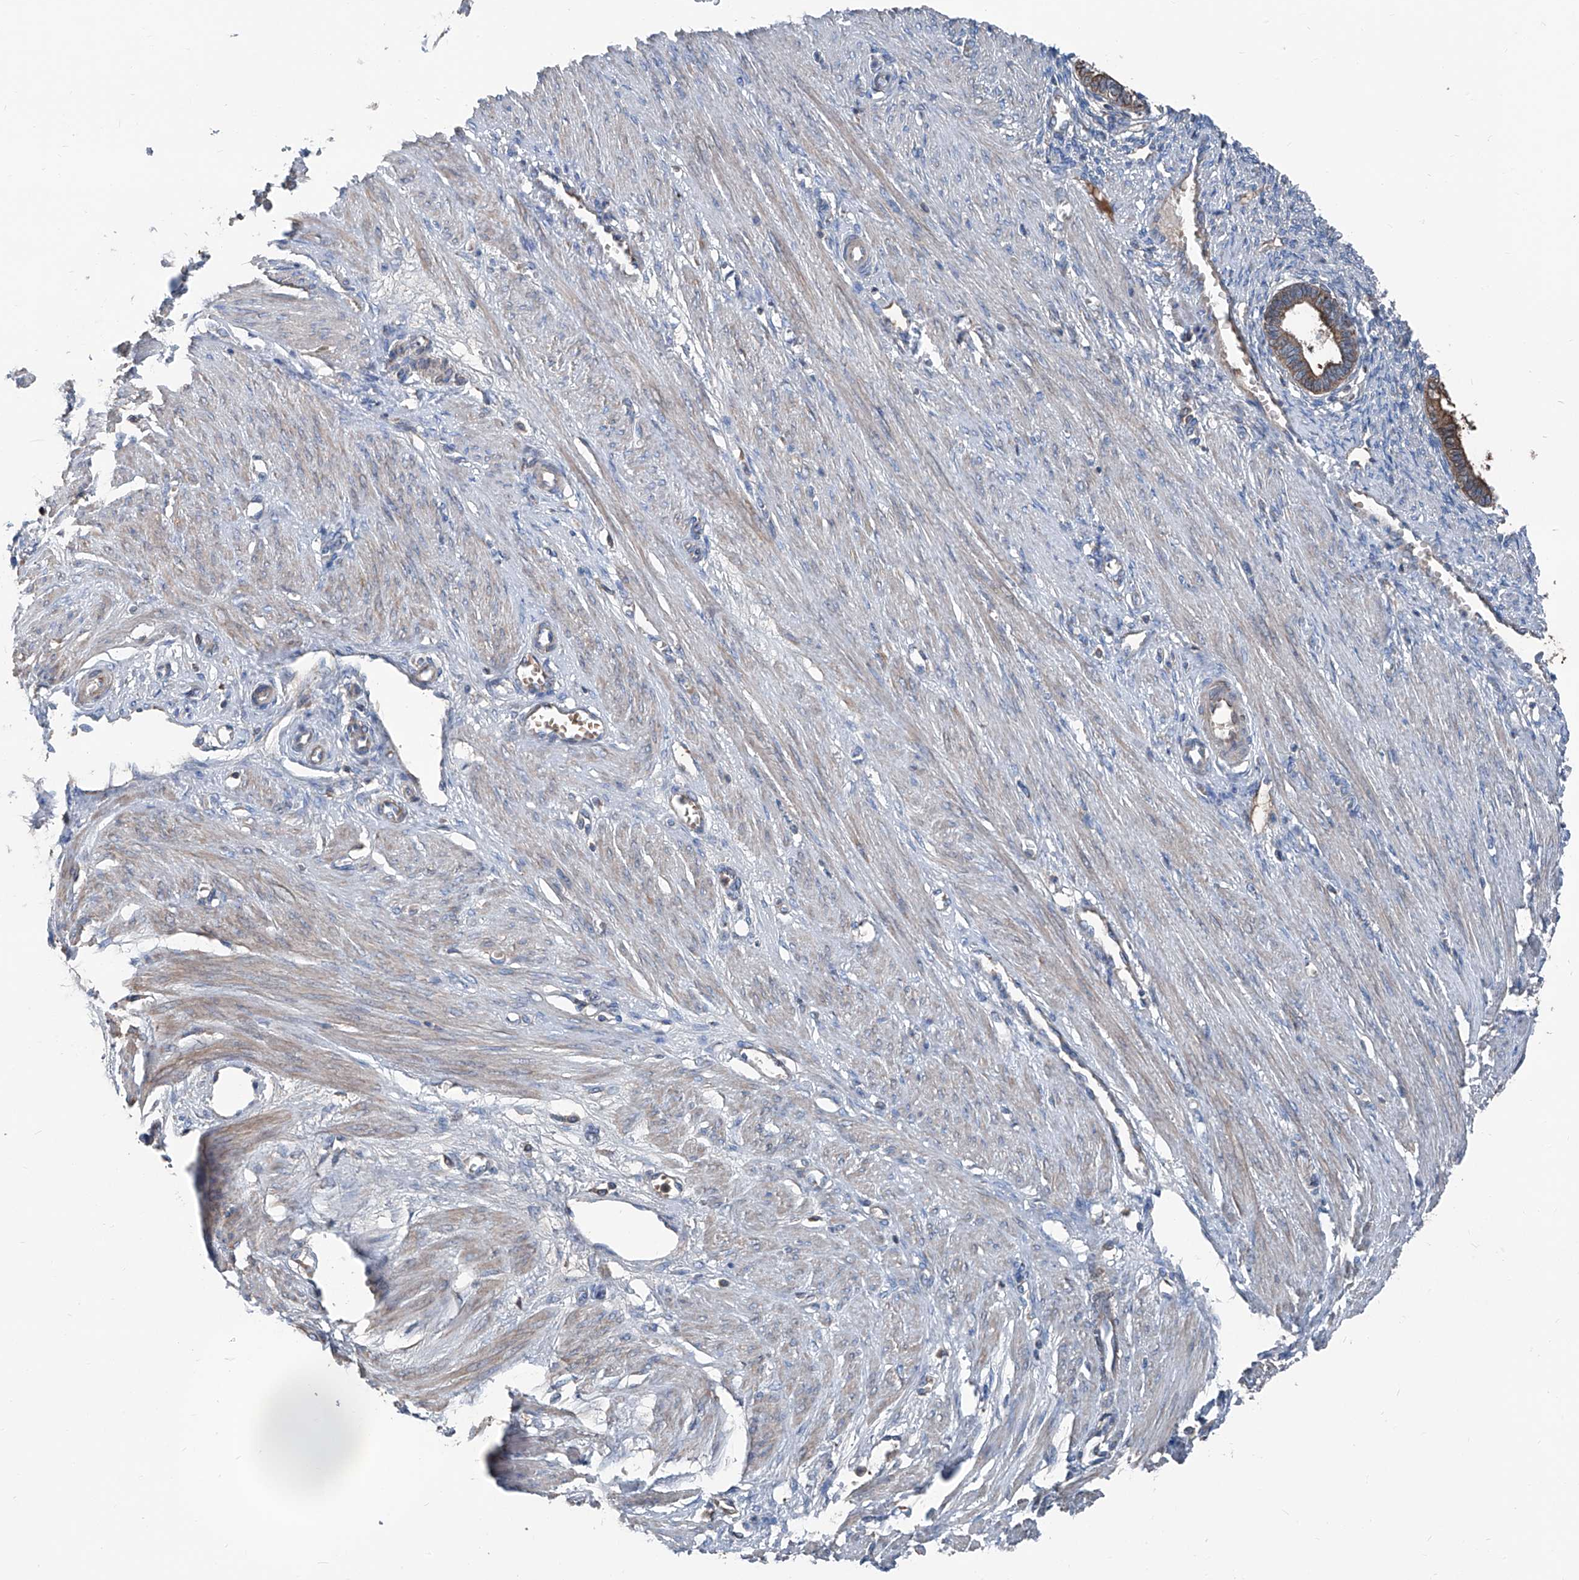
{"staining": {"intensity": "negative", "quantity": "none", "location": "none"}, "tissue": "endometrium", "cell_type": "Cells in endometrial stroma", "image_type": "normal", "snomed": [{"axis": "morphology", "description": "Normal tissue, NOS"}, {"axis": "topography", "description": "Endometrium"}], "caption": "DAB (3,3'-diaminobenzidine) immunohistochemical staining of normal endometrium demonstrates no significant expression in cells in endometrial stroma.", "gene": "GPAT3", "patient": {"sex": "female", "age": 33}}